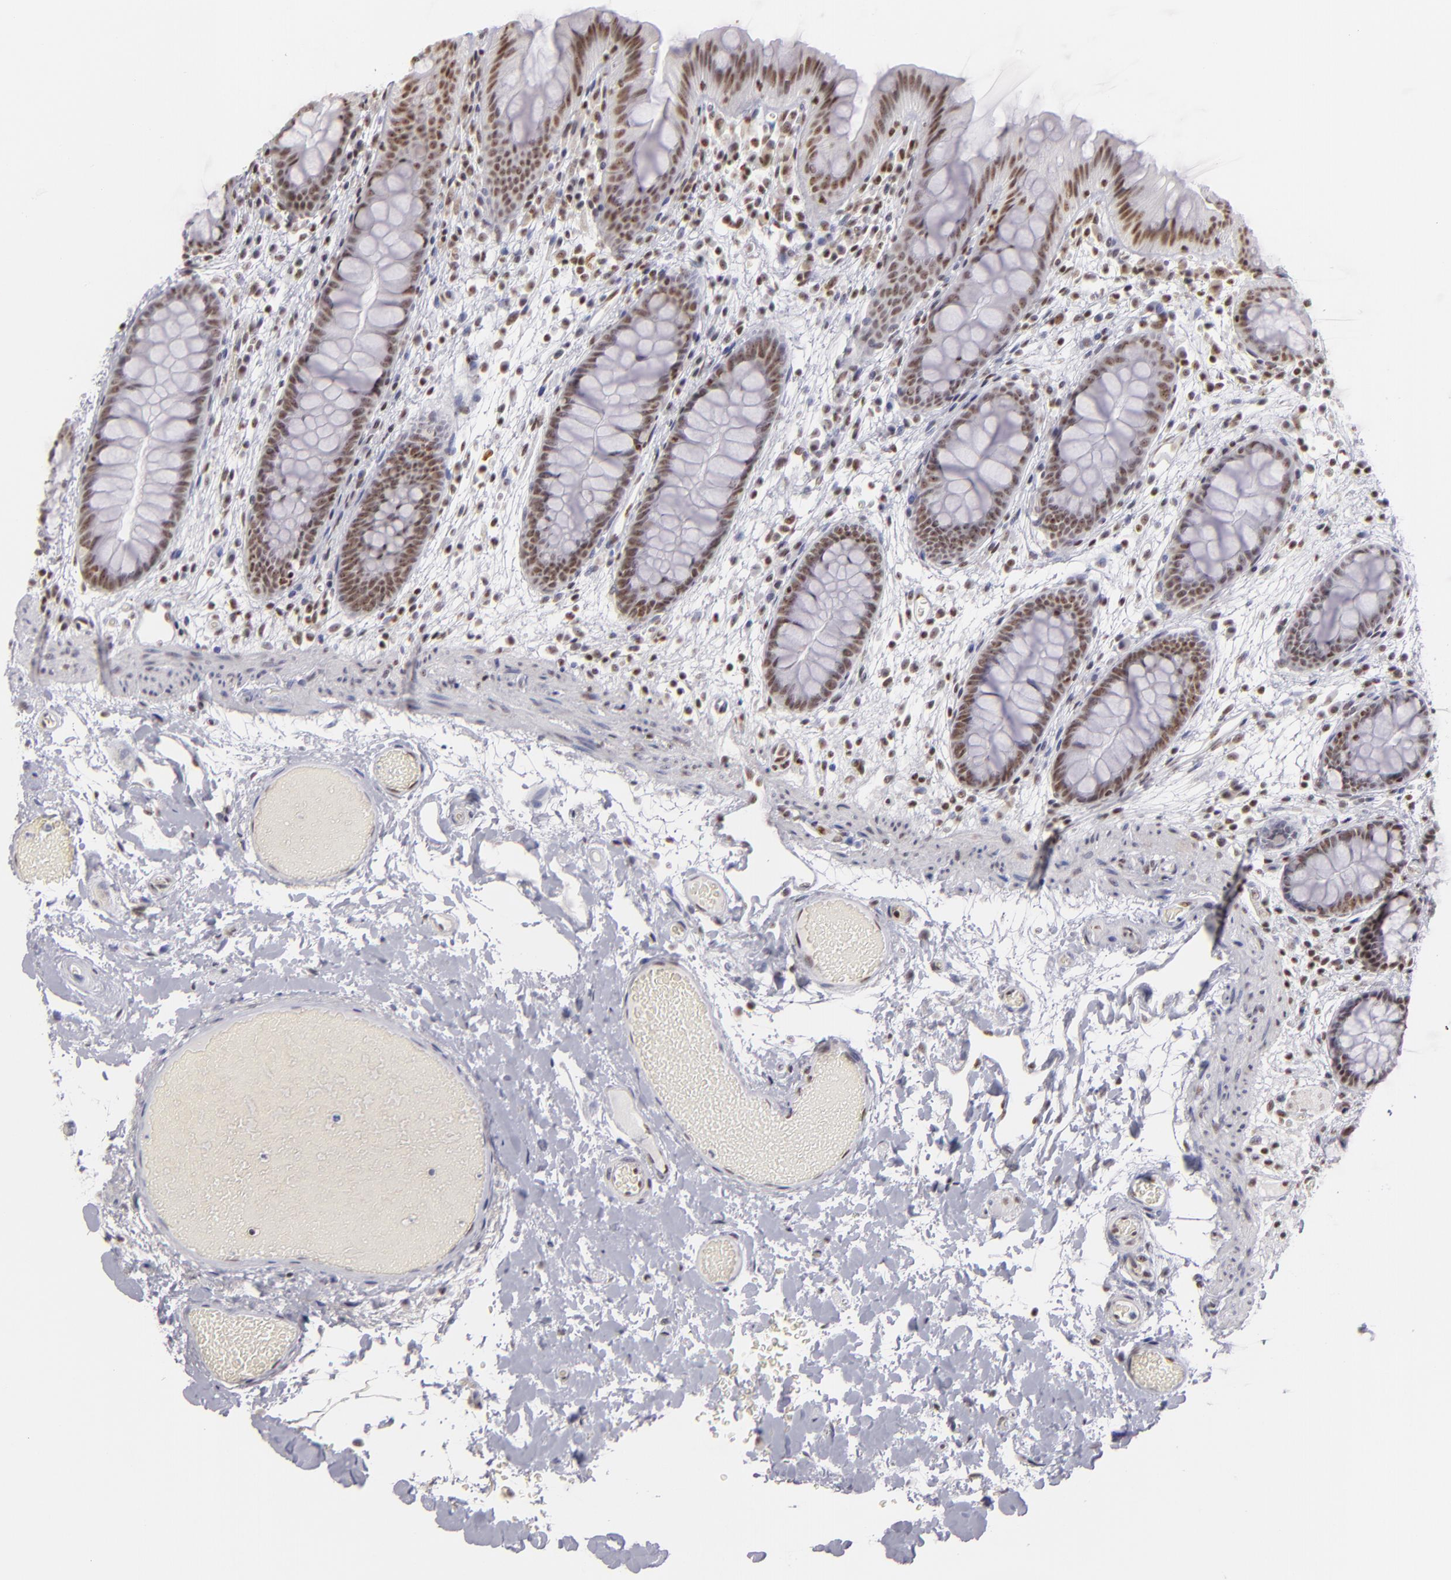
{"staining": {"intensity": "weak", "quantity": "25%-75%", "location": "nuclear"}, "tissue": "colon", "cell_type": "Endothelial cells", "image_type": "normal", "snomed": [{"axis": "morphology", "description": "Normal tissue, NOS"}, {"axis": "topography", "description": "Smooth muscle"}, {"axis": "topography", "description": "Colon"}], "caption": "A histopathology image showing weak nuclear positivity in approximately 25%-75% of endothelial cells in unremarkable colon, as visualized by brown immunohistochemical staining.", "gene": "DAXX", "patient": {"sex": "male", "age": 67}}